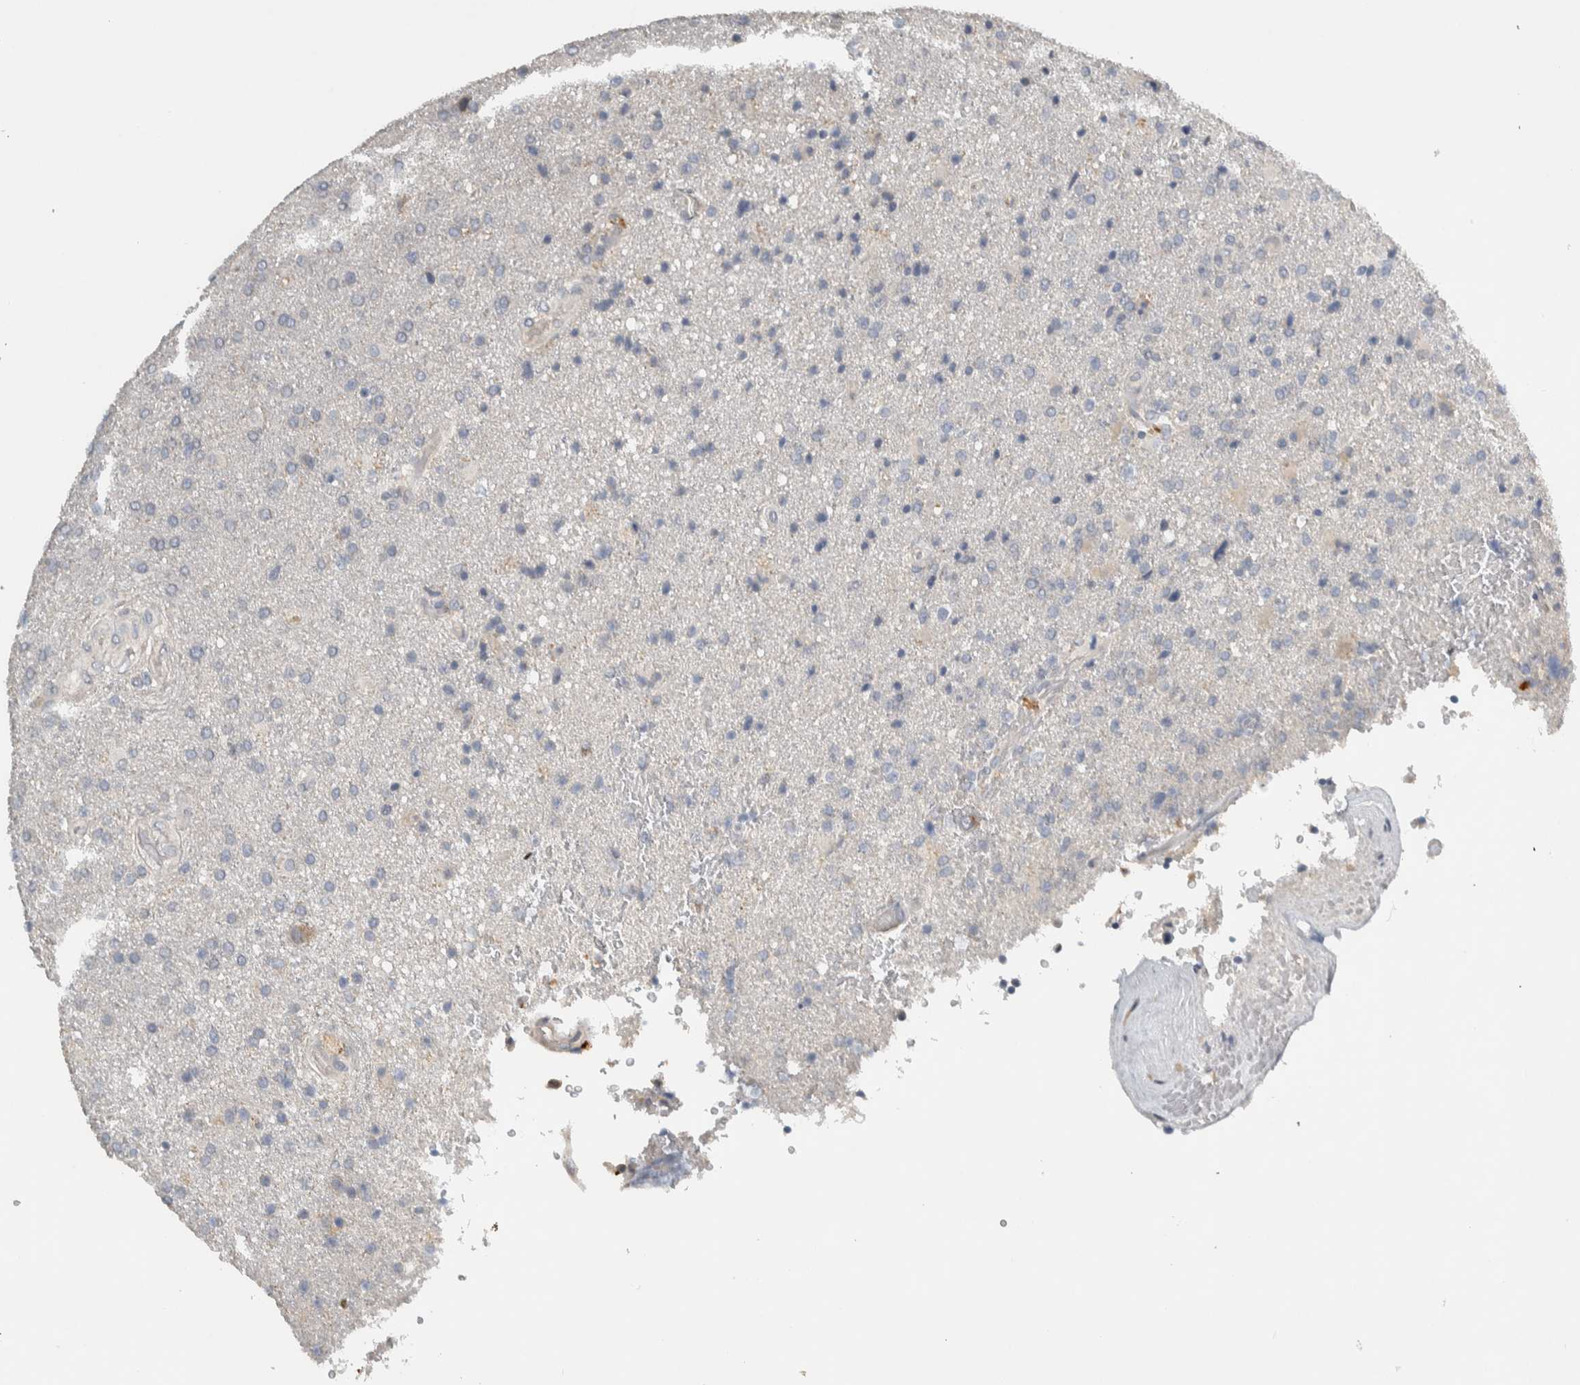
{"staining": {"intensity": "negative", "quantity": "none", "location": "none"}, "tissue": "glioma", "cell_type": "Tumor cells", "image_type": "cancer", "snomed": [{"axis": "morphology", "description": "Glioma, malignant, High grade"}, {"axis": "topography", "description": "Brain"}], "caption": "DAB immunohistochemical staining of human glioma reveals no significant expression in tumor cells.", "gene": "EIF3H", "patient": {"sex": "male", "age": 72}}